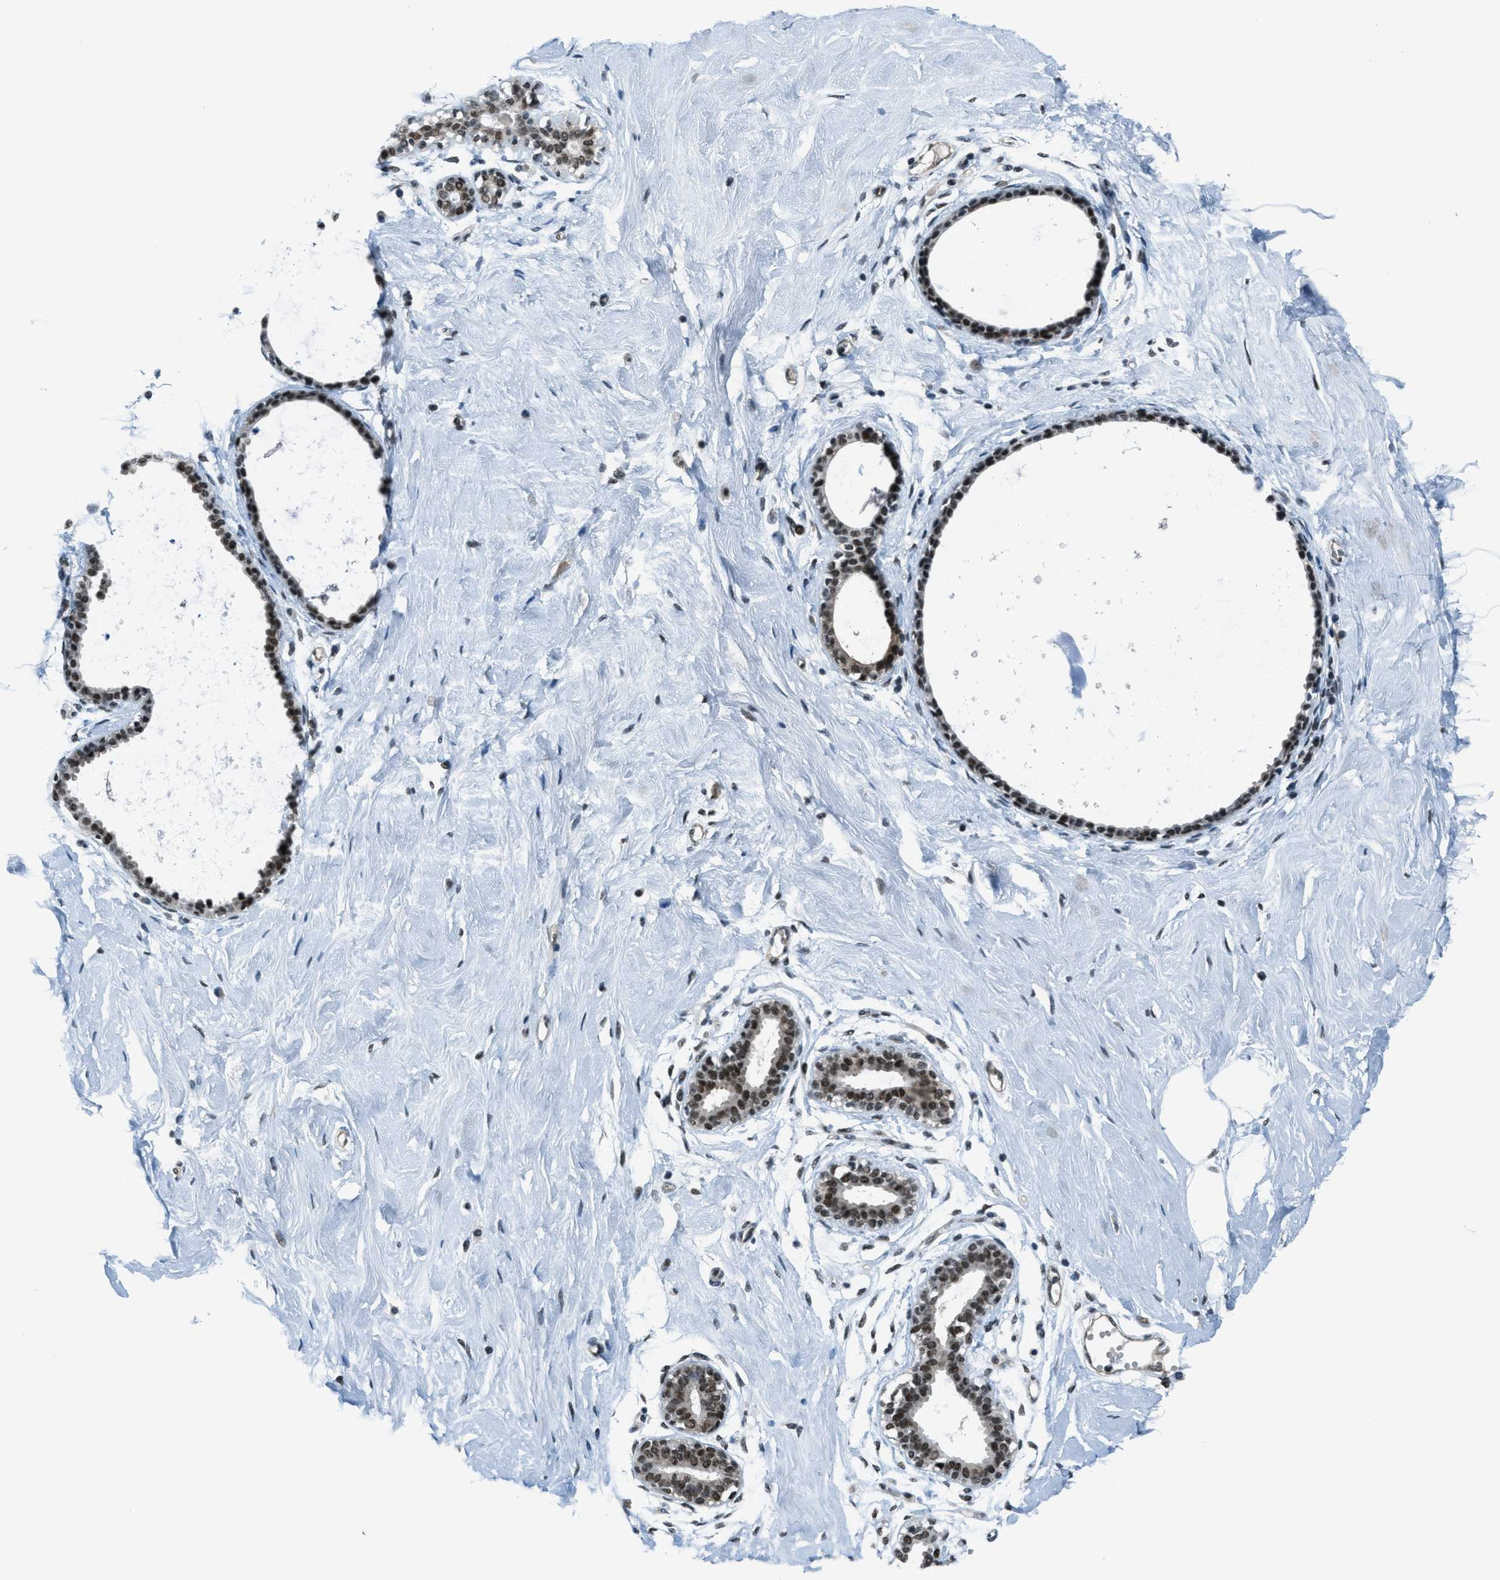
{"staining": {"intensity": "moderate", "quantity": ">75%", "location": "nuclear"}, "tissue": "breast", "cell_type": "Adipocytes", "image_type": "normal", "snomed": [{"axis": "morphology", "description": "Normal tissue, NOS"}, {"axis": "topography", "description": "Breast"}], "caption": "Adipocytes display moderate nuclear staining in about >75% of cells in benign breast. (DAB (3,3'-diaminobenzidine) IHC, brown staining for protein, blue staining for nuclei).", "gene": "KLF6", "patient": {"sex": "female", "age": 23}}